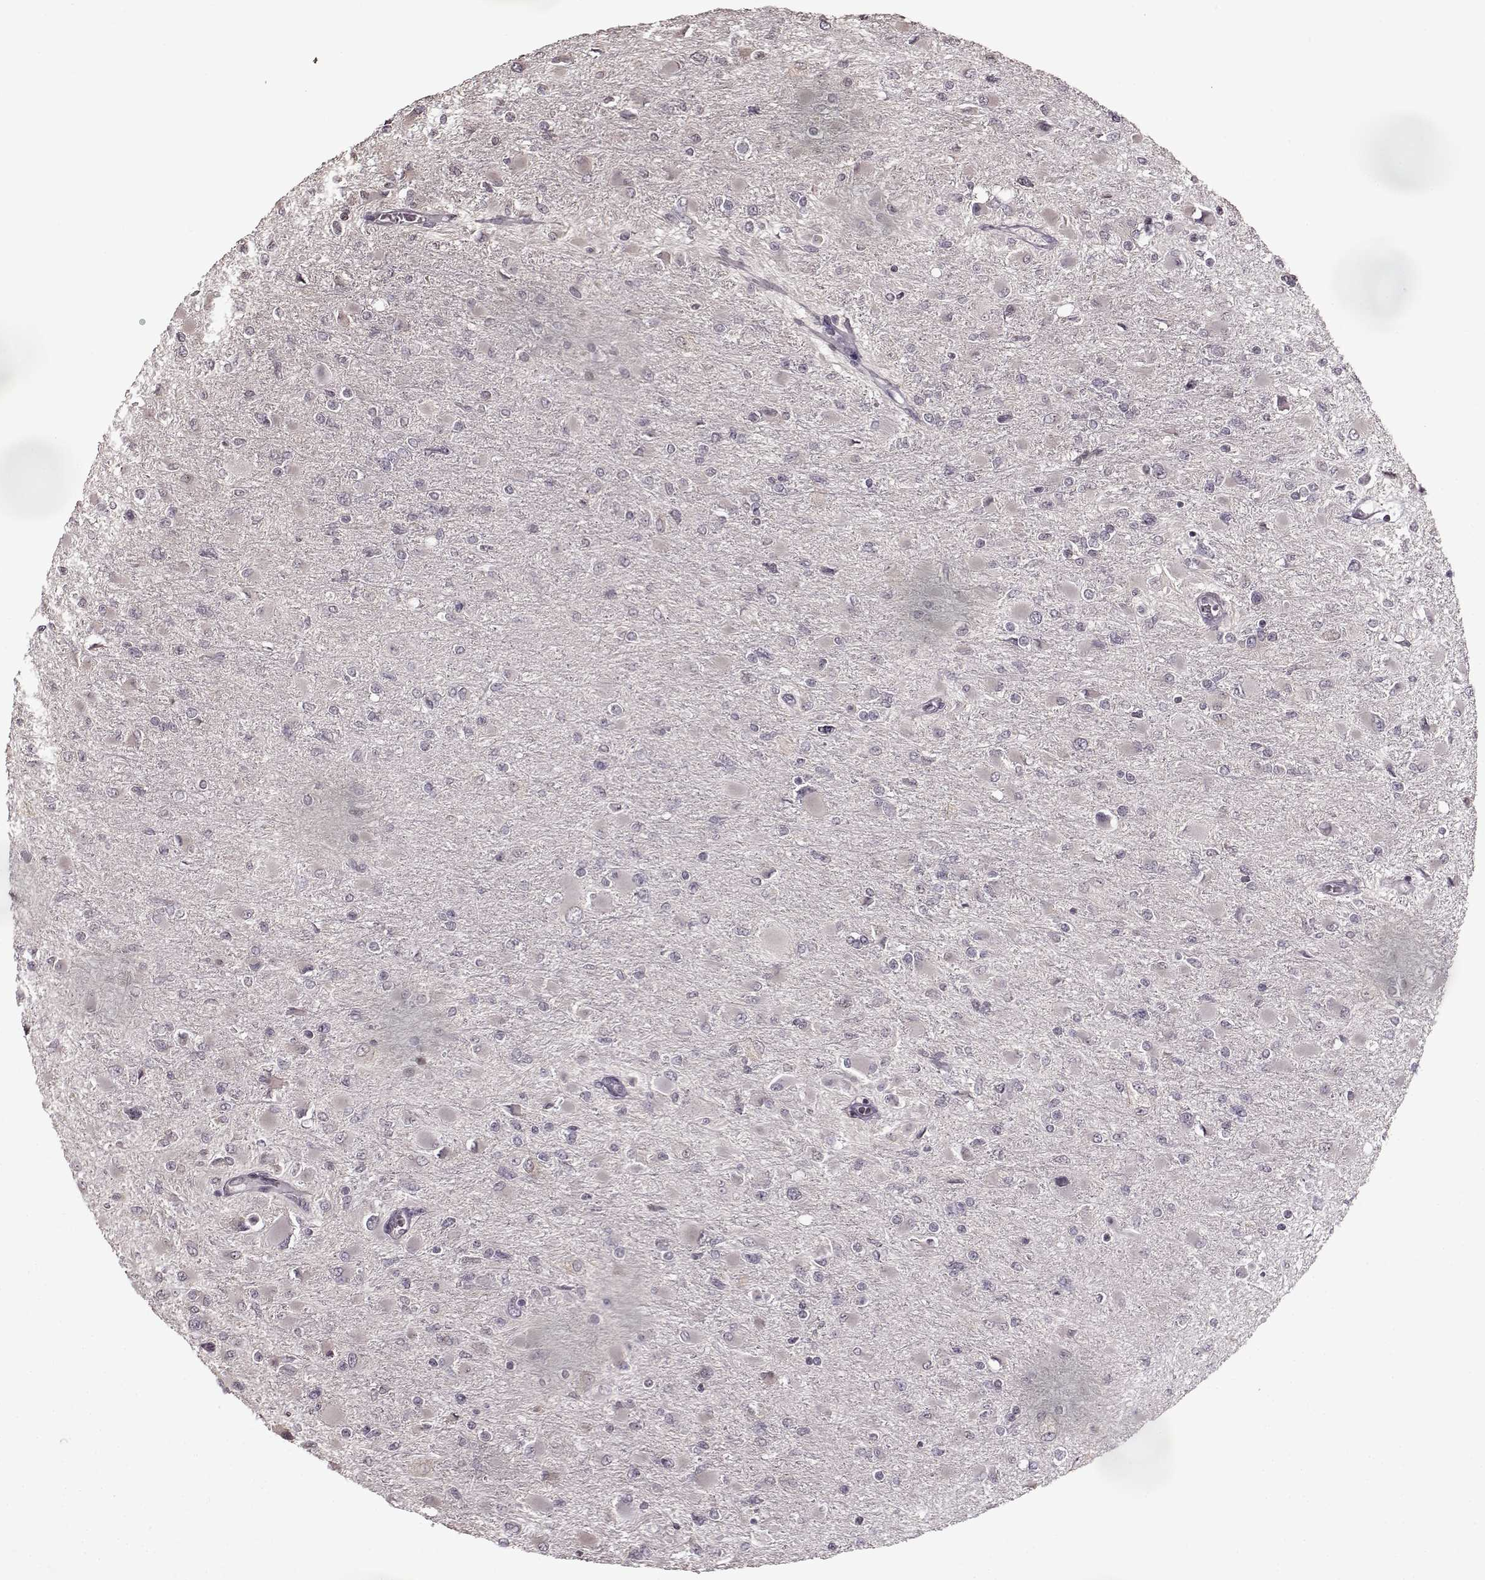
{"staining": {"intensity": "negative", "quantity": "none", "location": "none"}, "tissue": "glioma", "cell_type": "Tumor cells", "image_type": "cancer", "snomed": [{"axis": "morphology", "description": "Glioma, malignant, High grade"}, {"axis": "topography", "description": "Cerebral cortex"}], "caption": "Malignant glioma (high-grade) stained for a protein using immunohistochemistry reveals no positivity tumor cells.", "gene": "FSHB", "patient": {"sex": "female", "age": 36}}